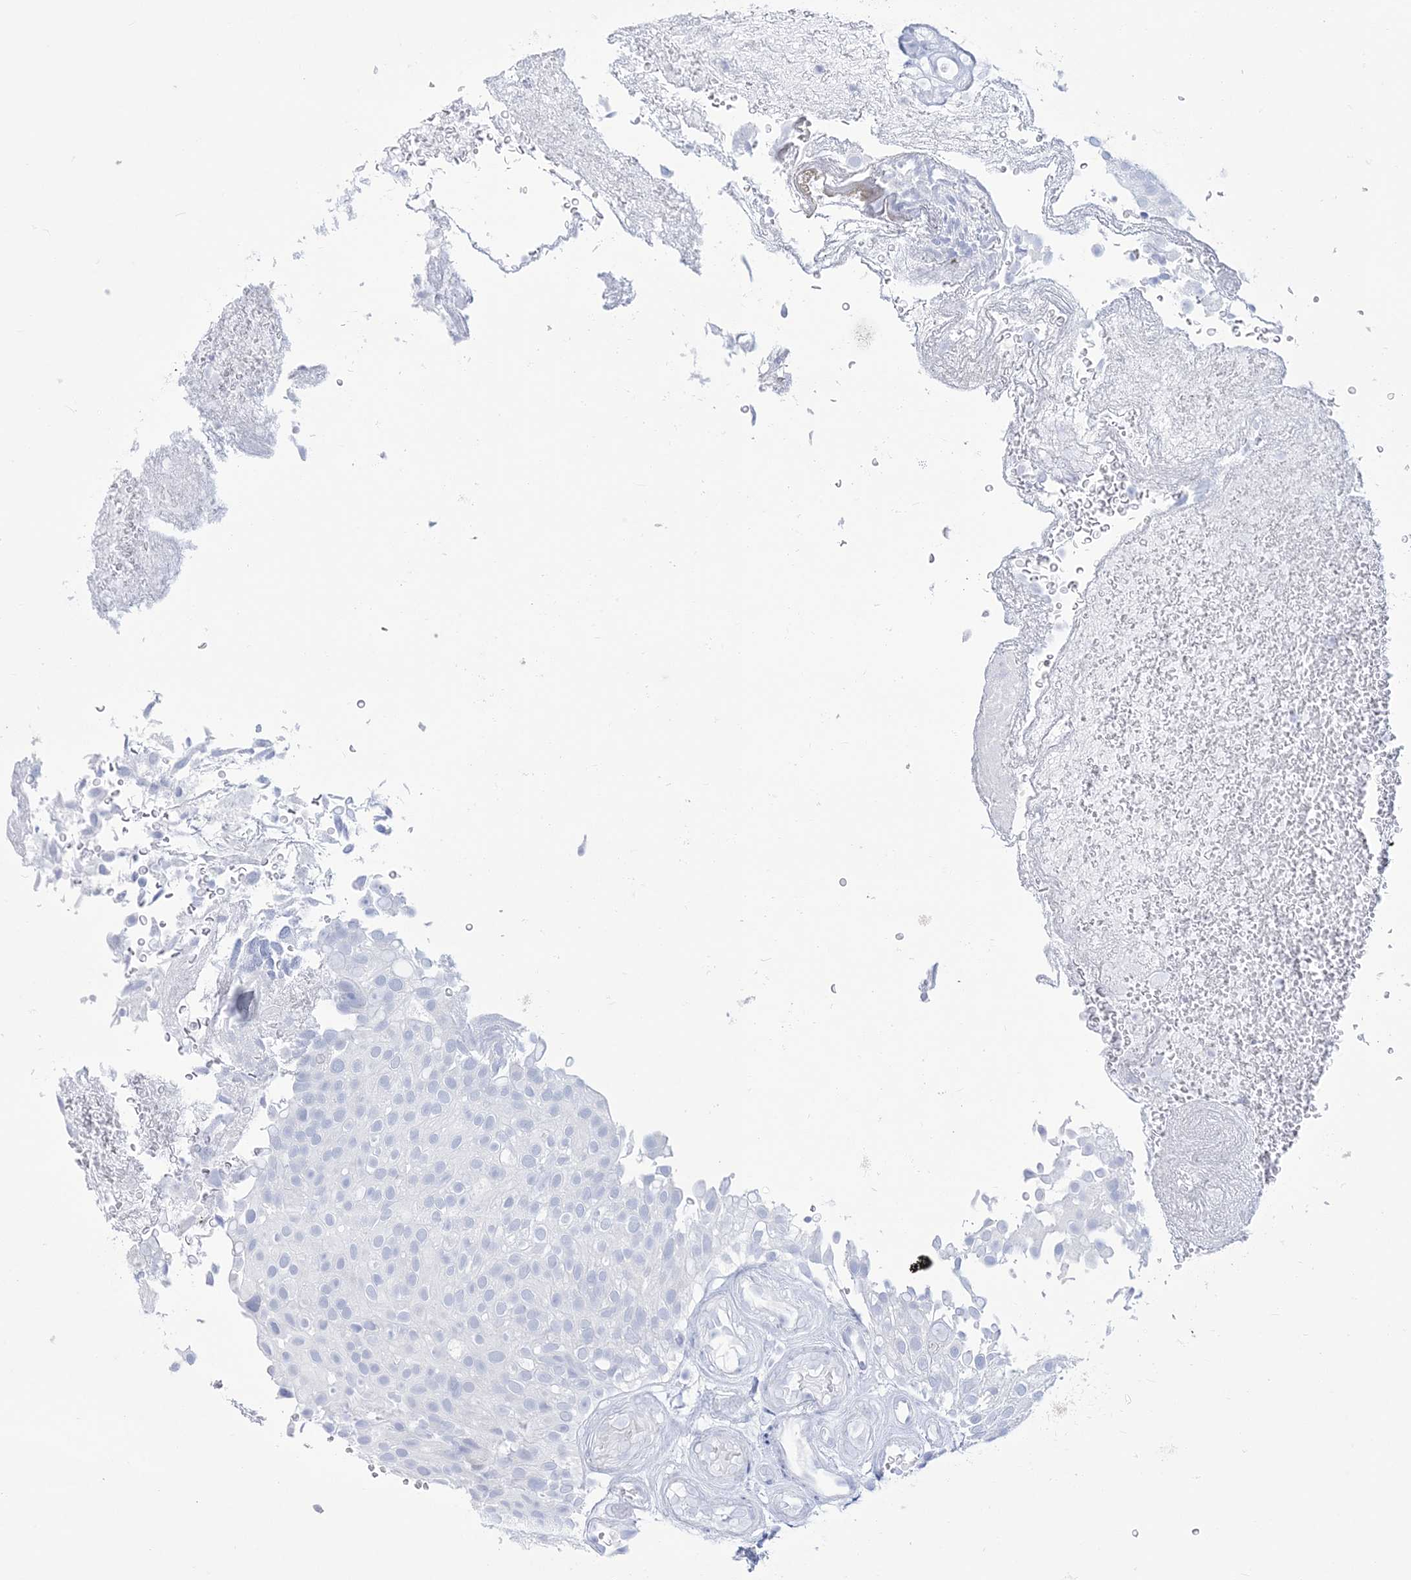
{"staining": {"intensity": "negative", "quantity": "none", "location": "none"}, "tissue": "urothelial cancer", "cell_type": "Tumor cells", "image_type": "cancer", "snomed": [{"axis": "morphology", "description": "Urothelial carcinoma, Low grade"}, {"axis": "topography", "description": "Urinary bladder"}], "caption": "Tumor cells are negative for brown protein staining in low-grade urothelial carcinoma. Brightfield microscopy of IHC stained with DAB (brown) and hematoxylin (blue), captured at high magnification.", "gene": "RBP2", "patient": {"sex": "male", "age": 78}}